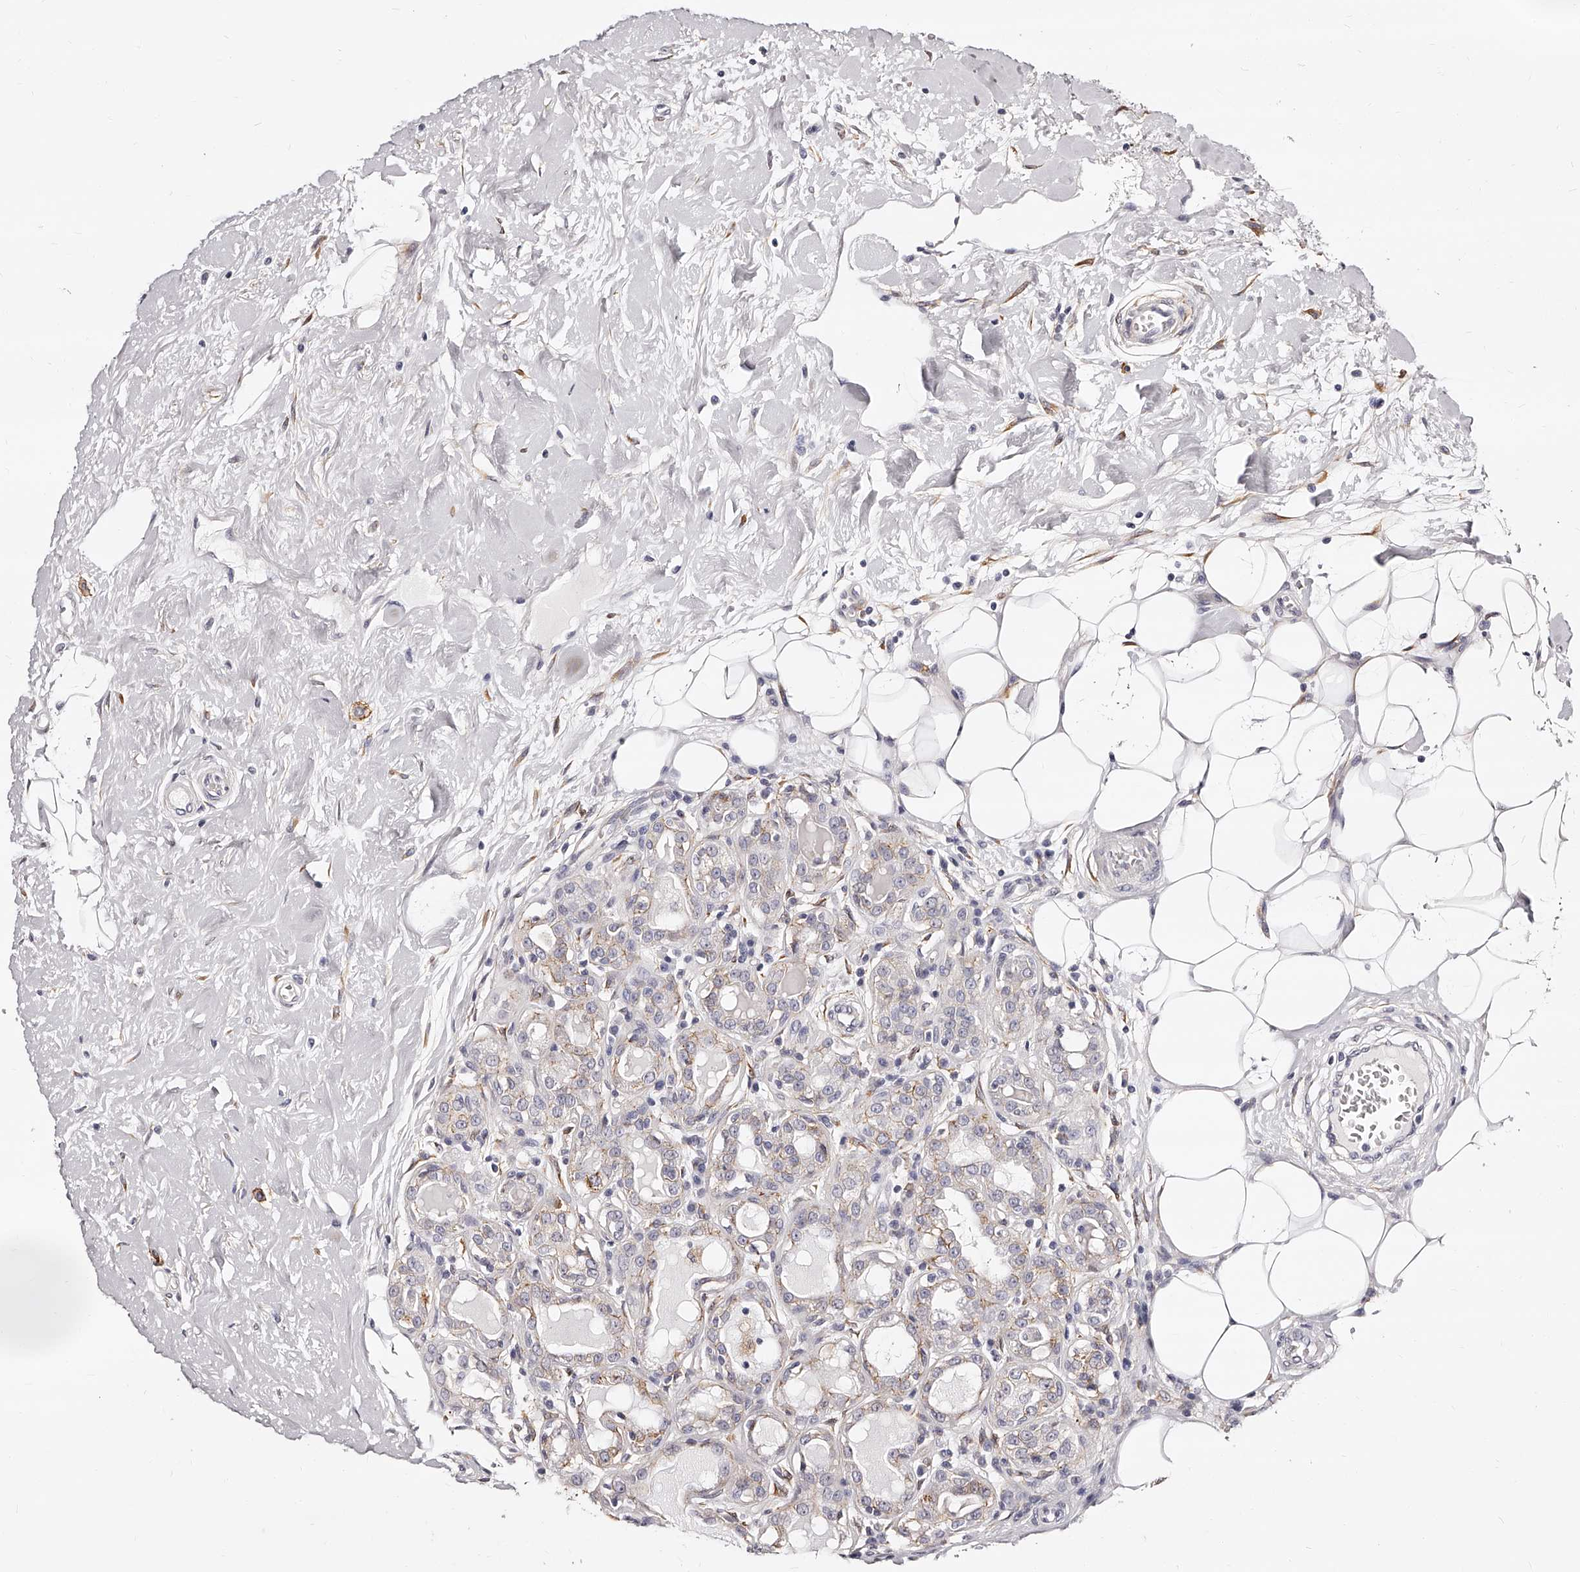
{"staining": {"intensity": "negative", "quantity": "none", "location": "none"}, "tissue": "breast cancer", "cell_type": "Tumor cells", "image_type": "cancer", "snomed": [{"axis": "morphology", "description": "Duct carcinoma"}, {"axis": "topography", "description": "Breast"}], "caption": "Immunohistochemical staining of breast cancer exhibits no significant positivity in tumor cells.", "gene": "CD82", "patient": {"sex": "female", "age": 27}}